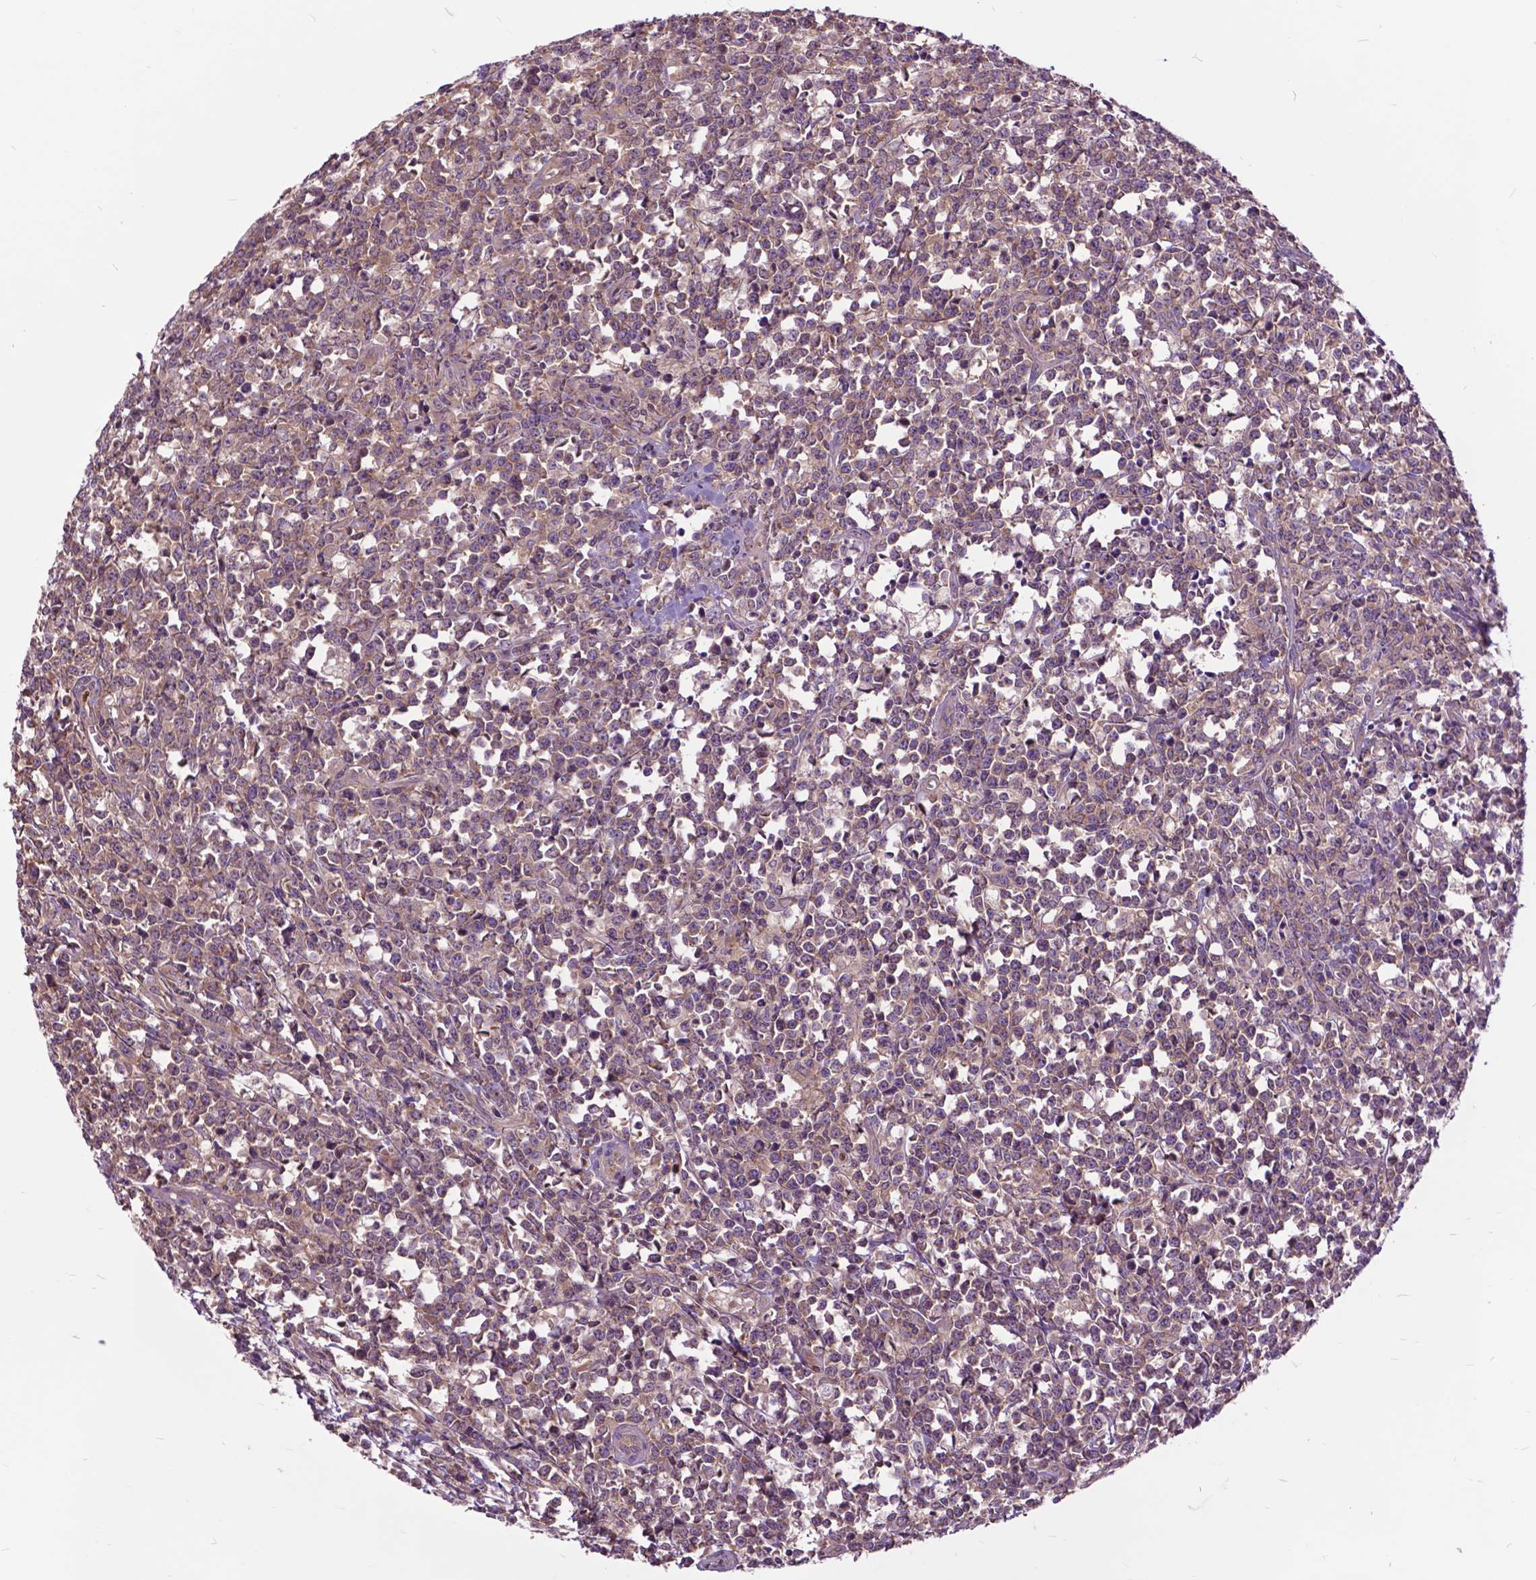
{"staining": {"intensity": "moderate", "quantity": ">75%", "location": "cytoplasmic/membranous"}, "tissue": "lymphoma", "cell_type": "Tumor cells", "image_type": "cancer", "snomed": [{"axis": "morphology", "description": "Malignant lymphoma, non-Hodgkin's type, High grade"}, {"axis": "topography", "description": "Small intestine"}], "caption": "Protein expression analysis of human high-grade malignant lymphoma, non-Hodgkin's type reveals moderate cytoplasmic/membranous staining in approximately >75% of tumor cells. The staining was performed using DAB (3,3'-diaminobenzidine) to visualize the protein expression in brown, while the nuclei were stained in blue with hematoxylin (Magnification: 20x).", "gene": "ARAF", "patient": {"sex": "female", "age": 56}}